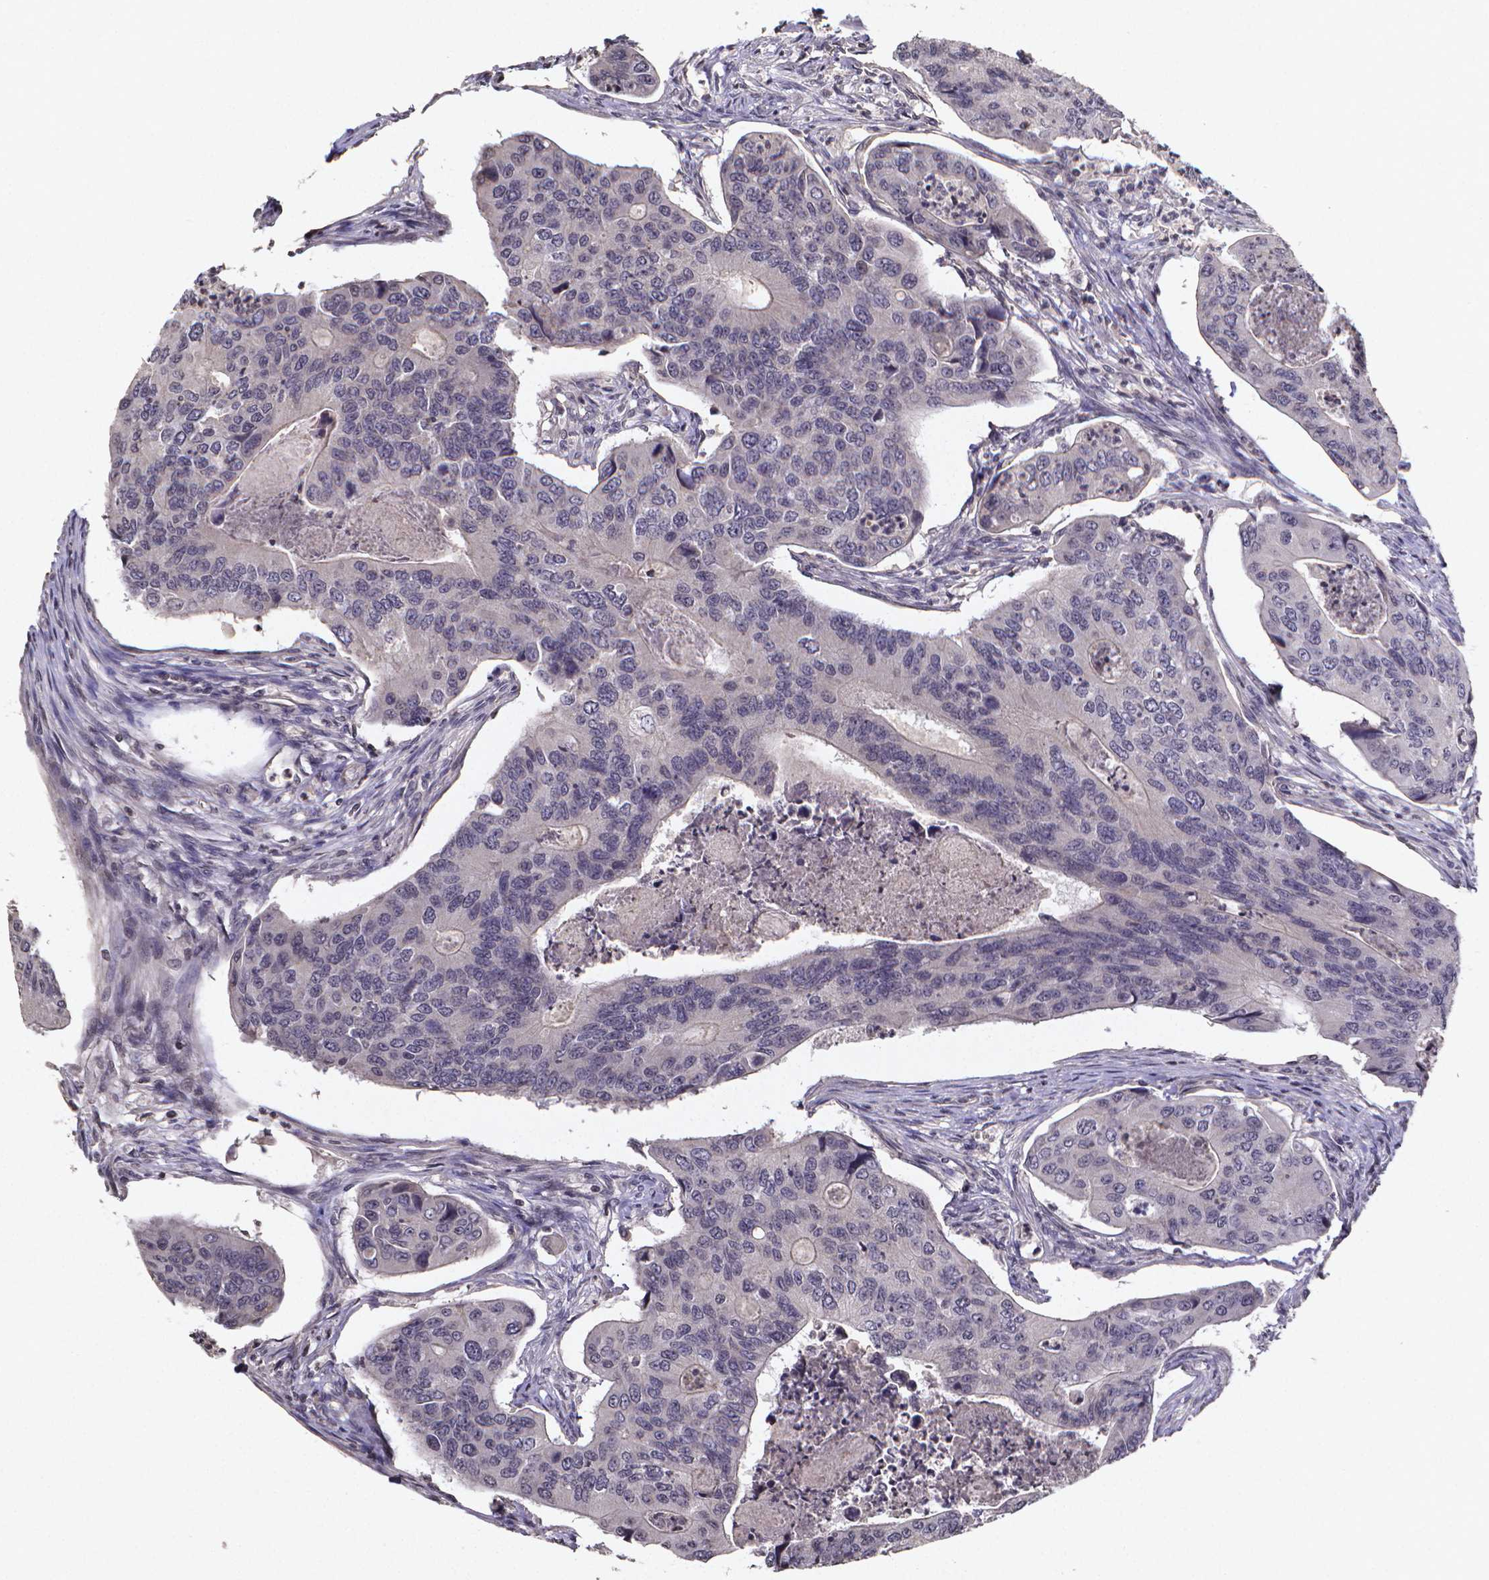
{"staining": {"intensity": "negative", "quantity": "none", "location": "none"}, "tissue": "colorectal cancer", "cell_type": "Tumor cells", "image_type": "cancer", "snomed": [{"axis": "morphology", "description": "Adenocarcinoma, NOS"}, {"axis": "topography", "description": "Colon"}], "caption": "Immunohistochemistry histopathology image of neoplastic tissue: colorectal cancer stained with DAB (3,3'-diaminobenzidine) demonstrates no significant protein positivity in tumor cells.", "gene": "TP73", "patient": {"sex": "female", "age": 67}}